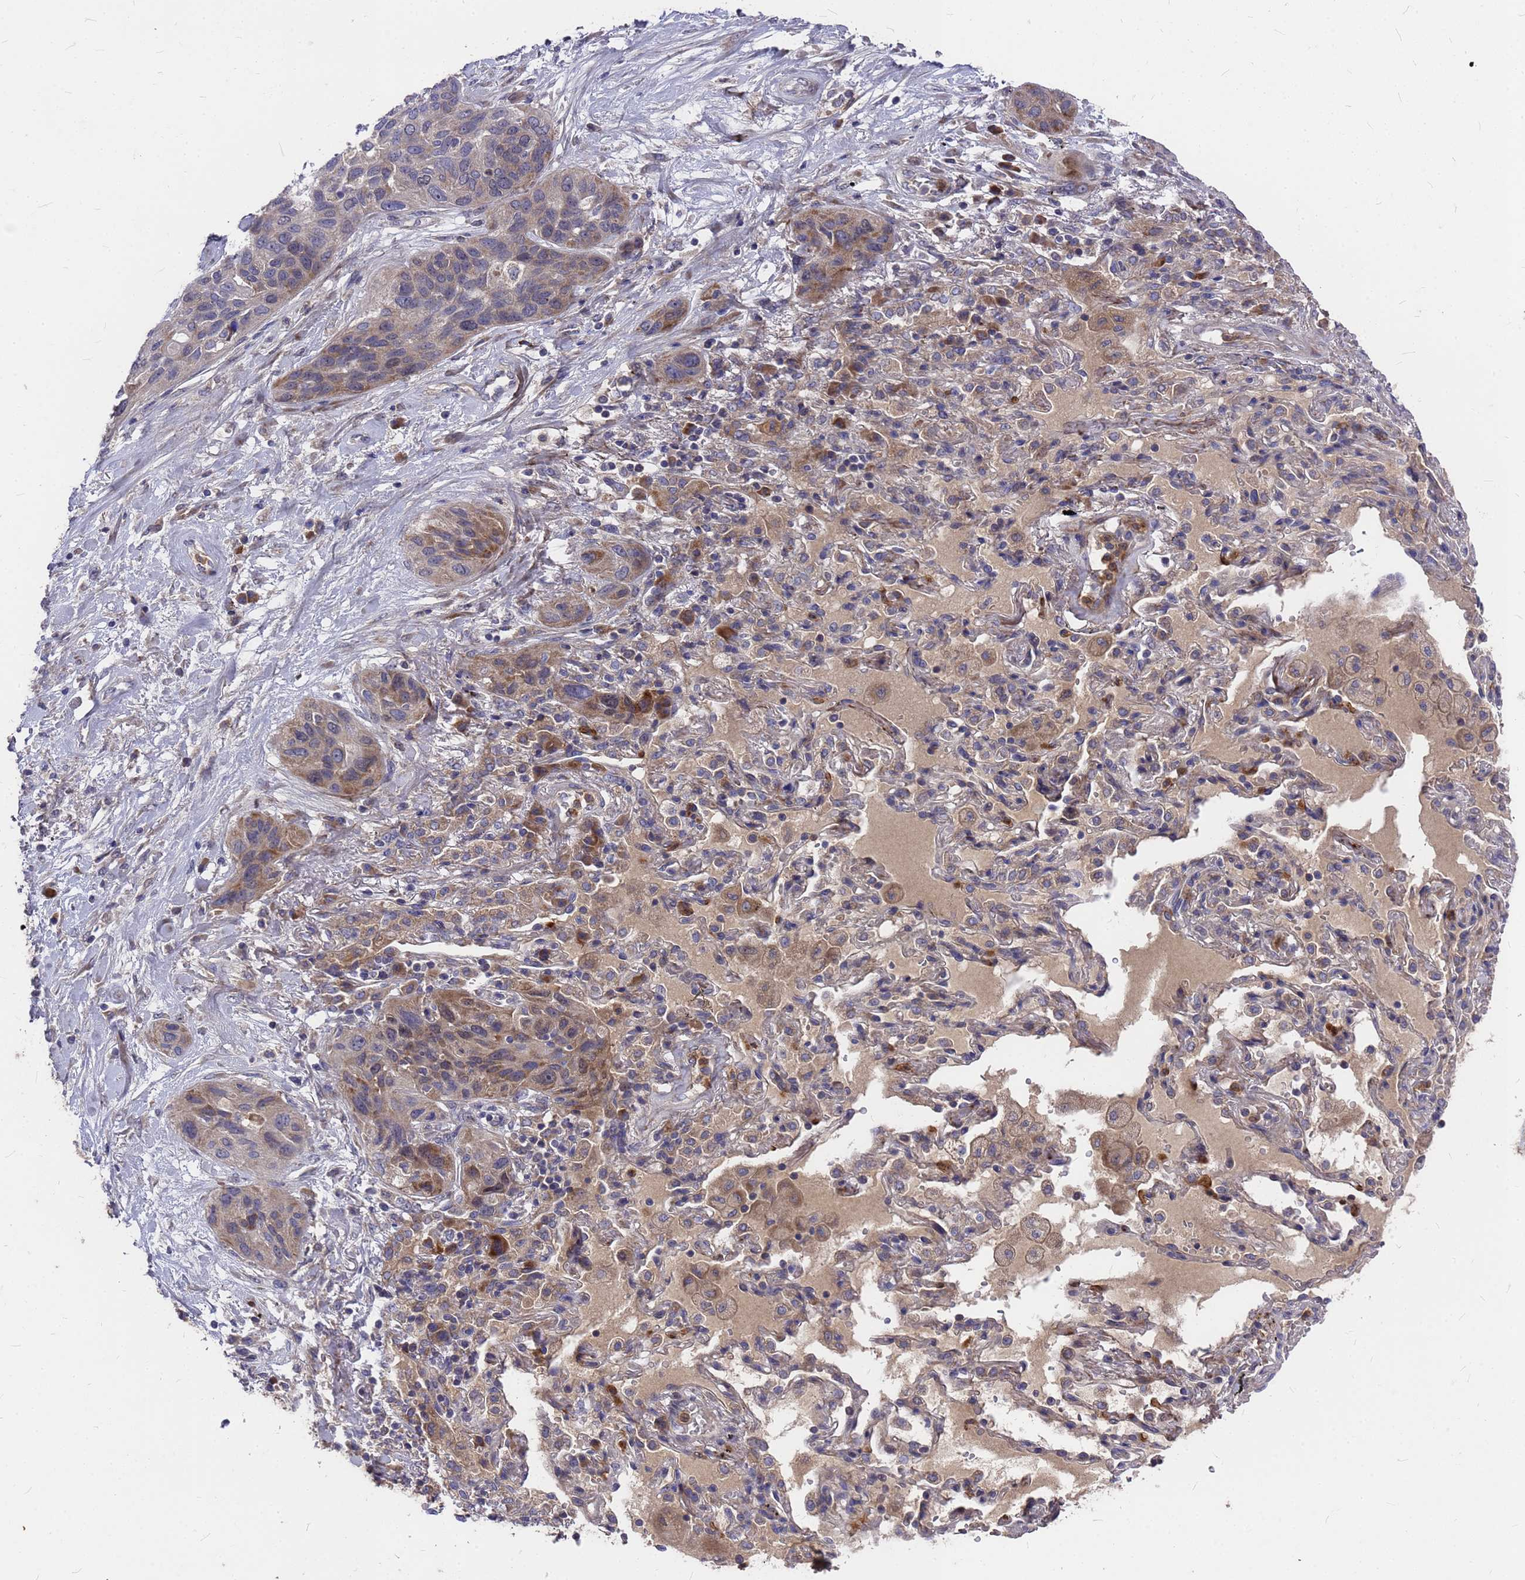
{"staining": {"intensity": "moderate", "quantity": "25%-75%", "location": "cytoplasmic/membranous"}, "tissue": "lung cancer", "cell_type": "Tumor cells", "image_type": "cancer", "snomed": [{"axis": "morphology", "description": "Squamous cell carcinoma, NOS"}, {"axis": "topography", "description": "Lung"}], "caption": "The histopathology image shows immunohistochemical staining of lung squamous cell carcinoma. There is moderate cytoplasmic/membranous positivity is seen in about 25%-75% of tumor cells. The staining was performed using DAB (3,3'-diaminobenzidine), with brown indicating positive protein expression. Nuclei are stained blue with hematoxylin.", "gene": "ZNF717", "patient": {"sex": "female", "age": 70}}